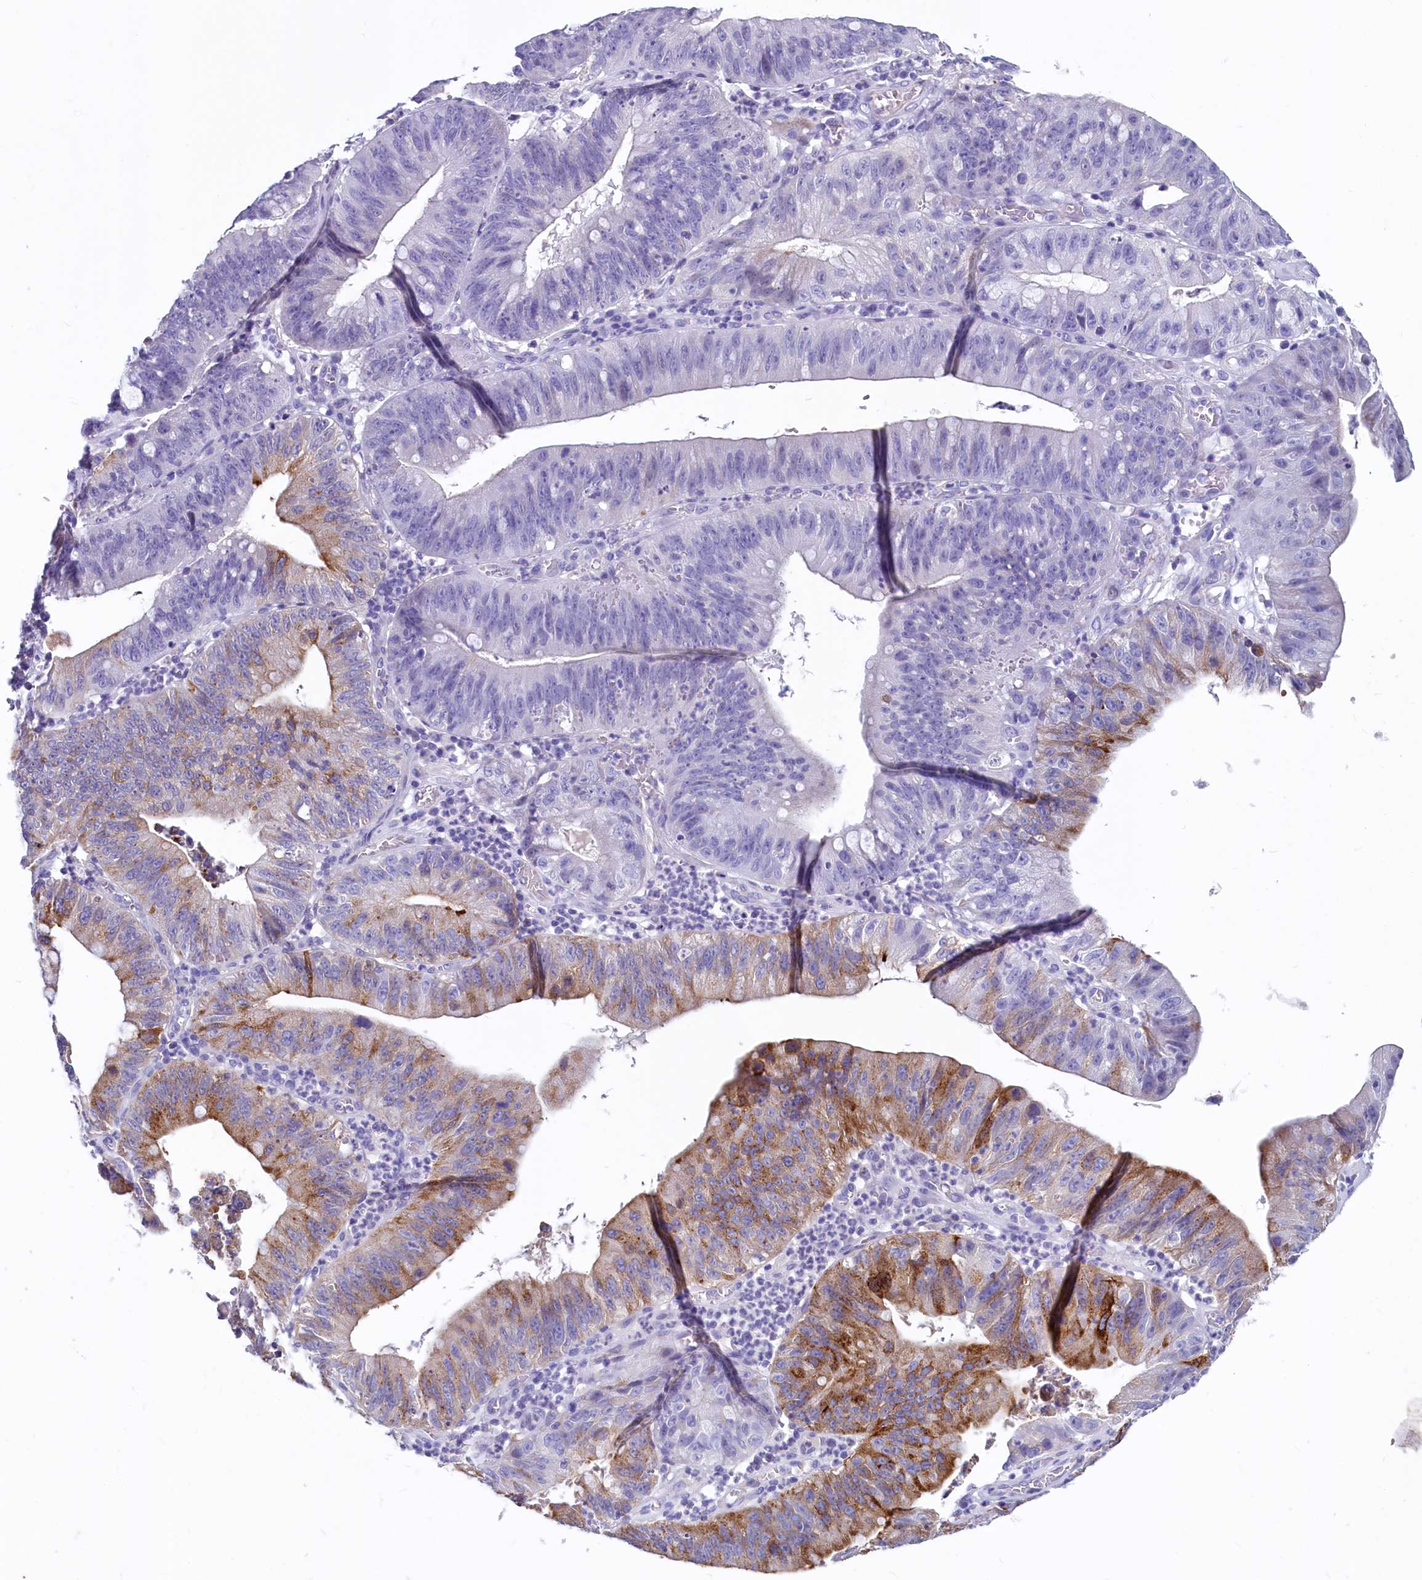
{"staining": {"intensity": "moderate", "quantity": "<25%", "location": "cytoplasmic/membranous"}, "tissue": "stomach cancer", "cell_type": "Tumor cells", "image_type": "cancer", "snomed": [{"axis": "morphology", "description": "Adenocarcinoma, NOS"}, {"axis": "topography", "description": "Stomach"}], "caption": "Immunohistochemistry (IHC) image of neoplastic tissue: stomach adenocarcinoma stained using immunohistochemistry demonstrates low levels of moderate protein expression localized specifically in the cytoplasmic/membranous of tumor cells, appearing as a cytoplasmic/membranous brown color.", "gene": "INSC", "patient": {"sex": "male", "age": 59}}